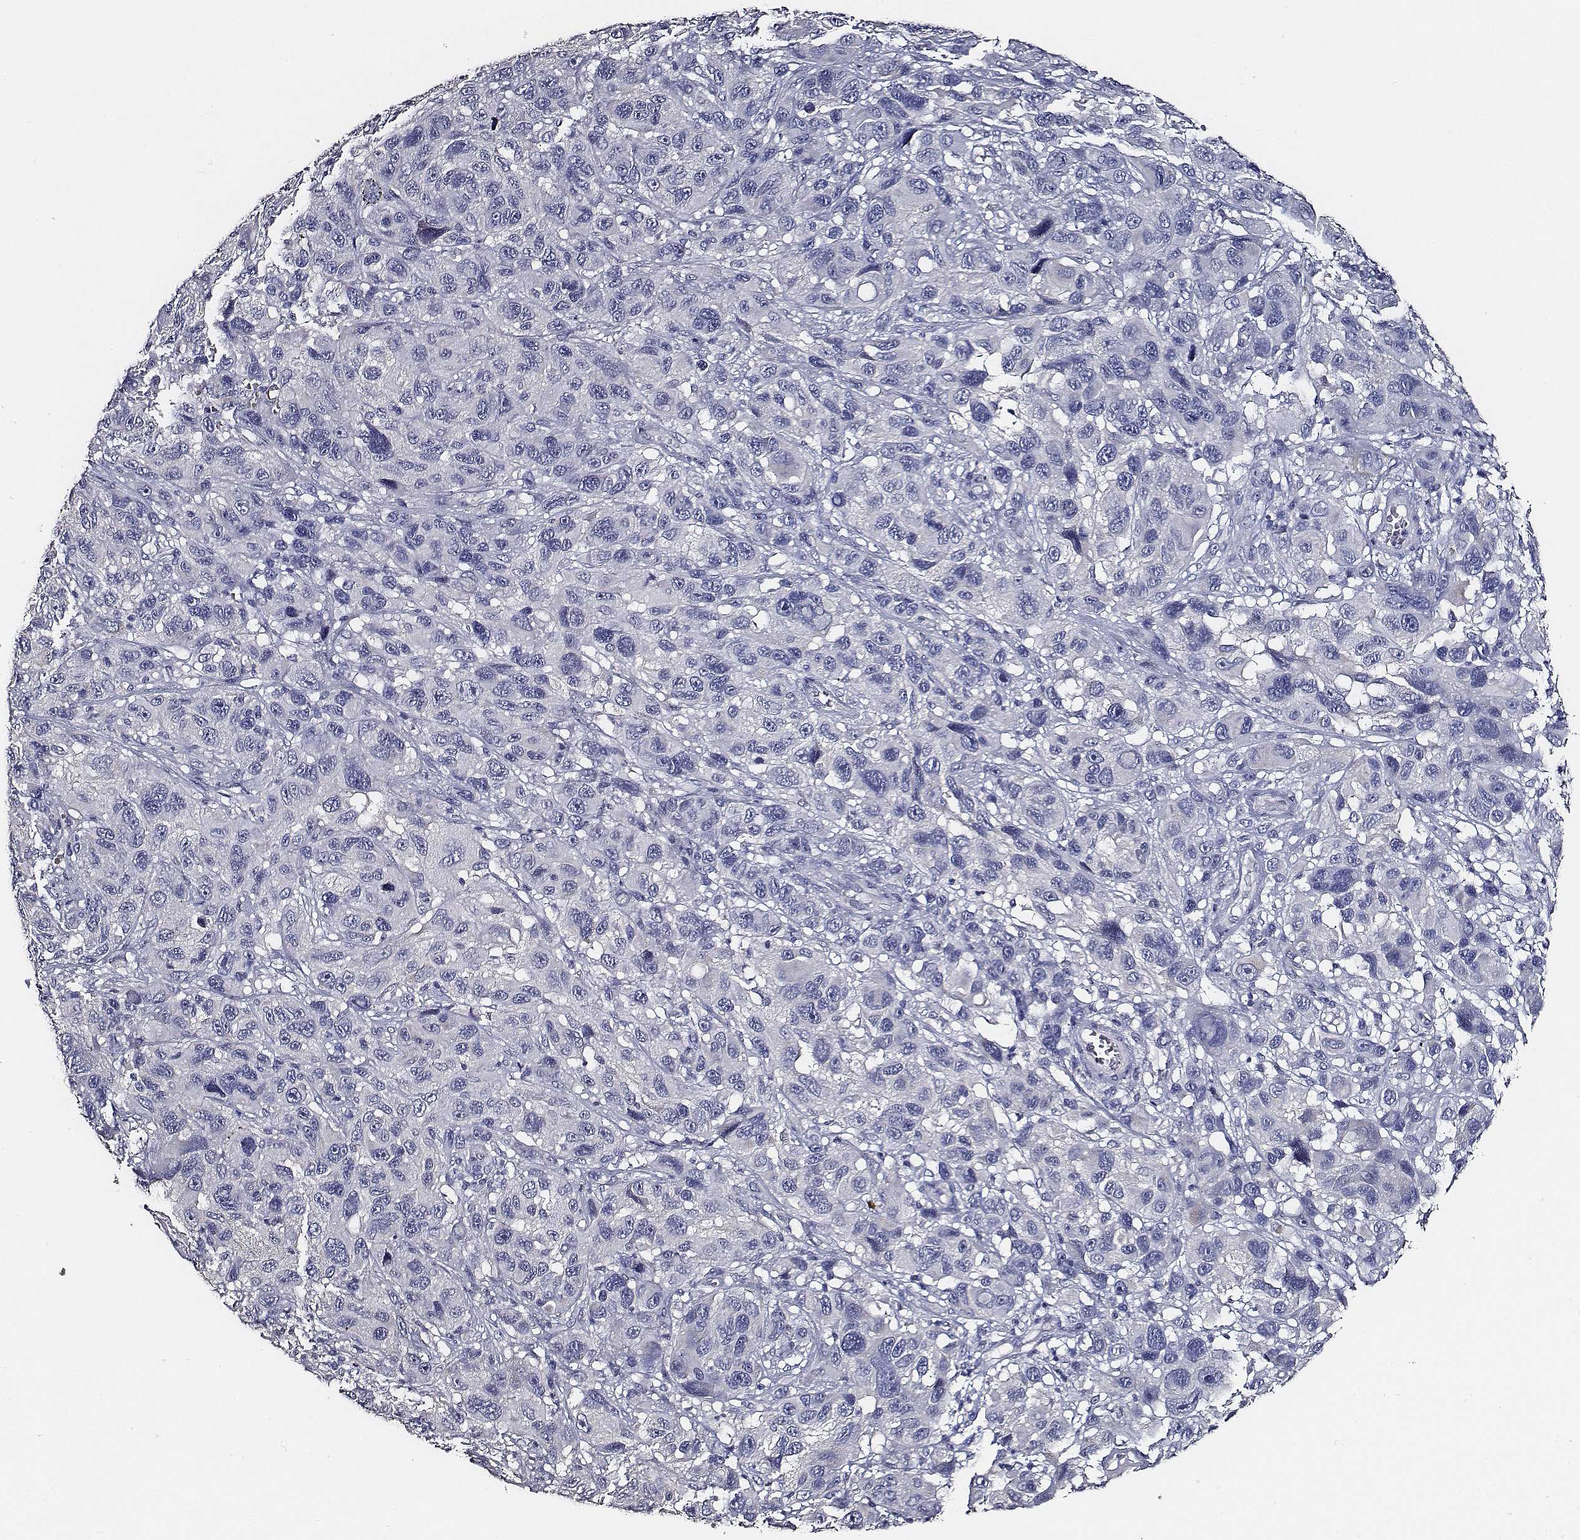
{"staining": {"intensity": "negative", "quantity": "none", "location": "none"}, "tissue": "melanoma", "cell_type": "Tumor cells", "image_type": "cancer", "snomed": [{"axis": "morphology", "description": "Malignant melanoma, NOS"}, {"axis": "topography", "description": "Skin"}], "caption": "This micrograph is of malignant melanoma stained with IHC to label a protein in brown with the nuclei are counter-stained blue. There is no expression in tumor cells.", "gene": "AADAT", "patient": {"sex": "male", "age": 53}}